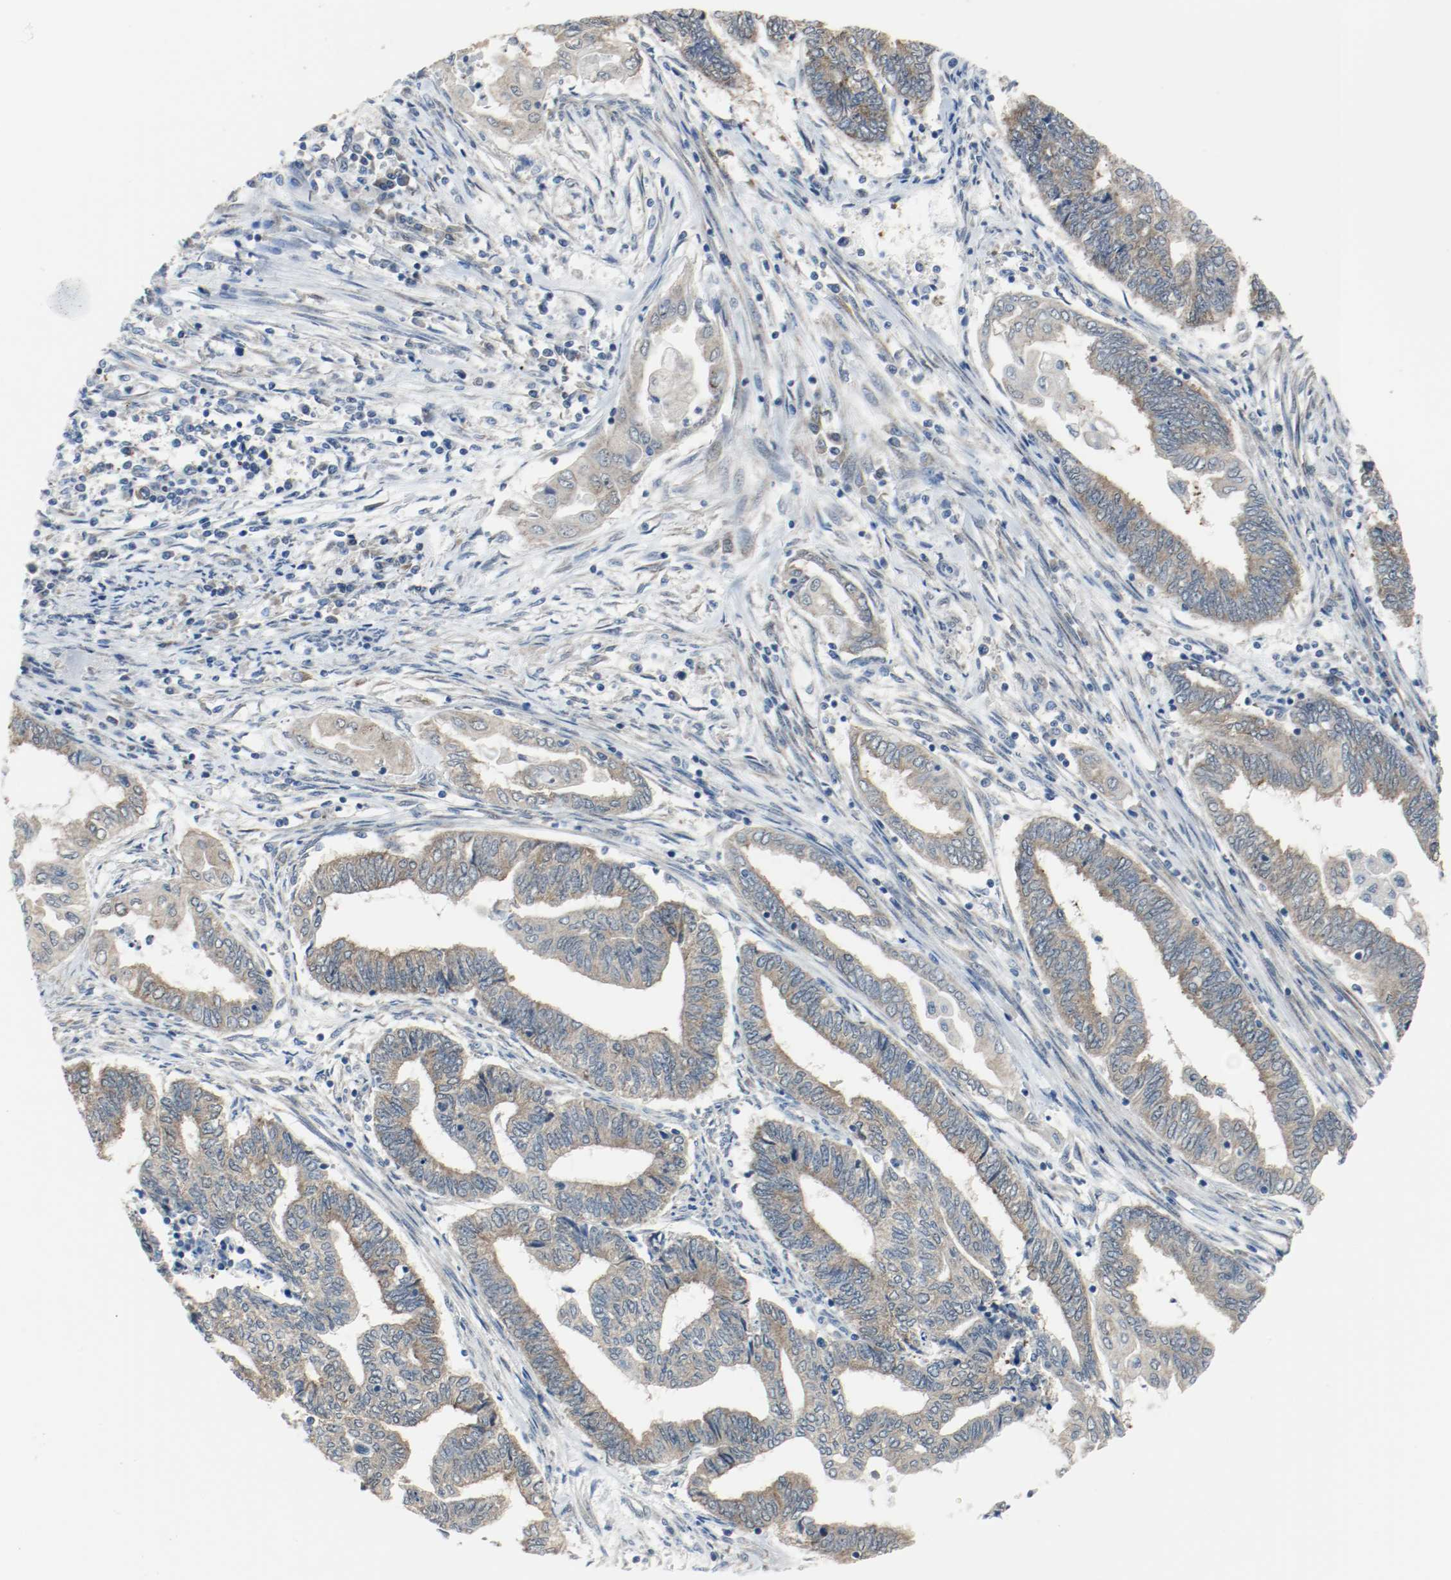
{"staining": {"intensity": "weak", "quantity": ">75%", "location": "cytoplasmic/membranous"}, "tissue": "endometrial cancer", "cell_type": "Tumor cells", "image_type": "cancer", "snomed": [{"axis": "morphology", "description": "Adenocarcinoma, NOS"}, {"axis": "topography", "description": "Uterus"}, {"axis": "topography", "description": "Endometrium"}], "caption": "Immunohistochemical staining of endometrial adenocarcinoma shows weak cytoplasmic/membranous protein expression in approximately >75% of tumor cells. (DAB IHC, brown staining for protein, blue staining for nuclei).", "gene": "PPME1", "patient": {"sex": "female", "age": 70}}